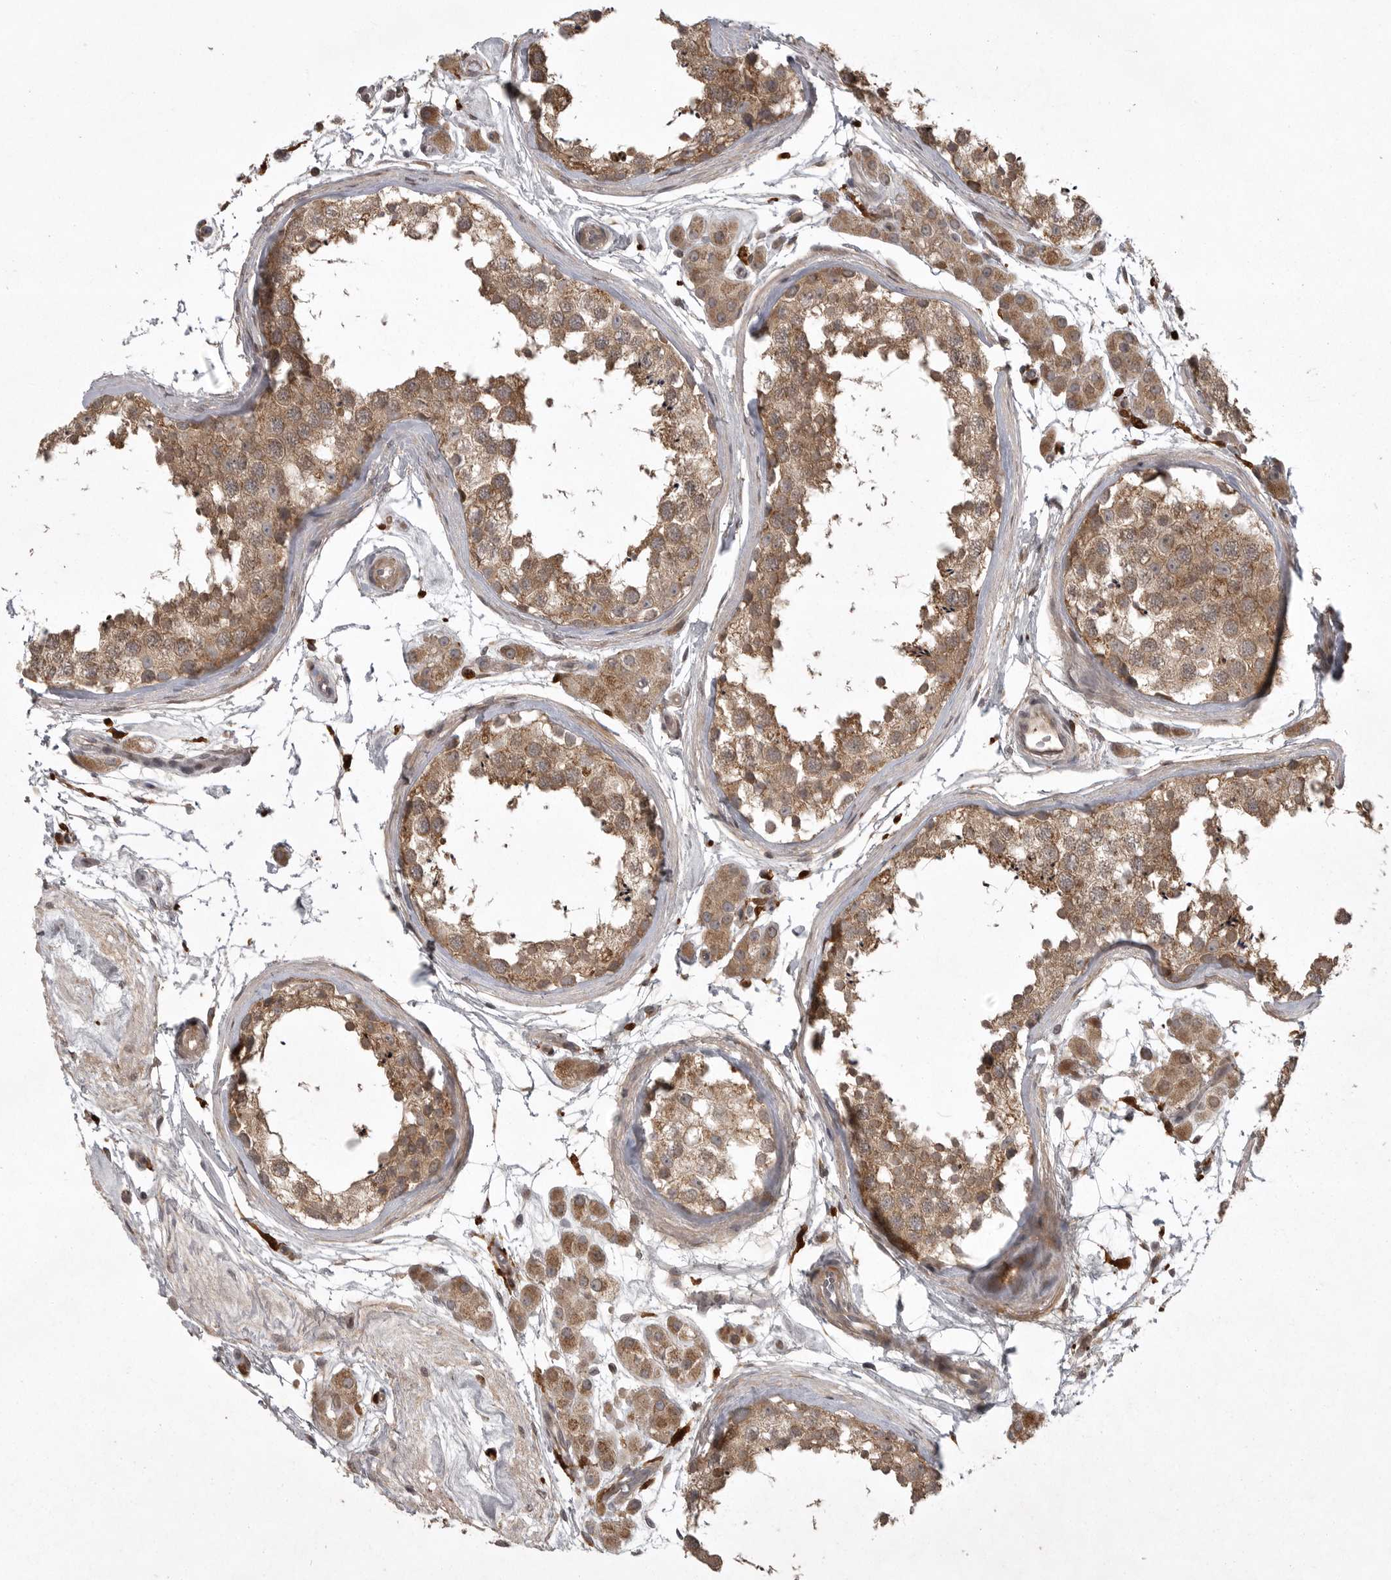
{"staining": {"intensity": "moderate", "quantity": ">75%", "location": "cytoplasmic/membranous"}, "tissue": "testis", "cell_type": "Cells in seminiferous ducts", "image_type": "normal", "snomed": [{"axis": "morphology", "description": "Normal tissue, NOS"}, {"axis": "topography", "description": "Testis"}], "caption": "Immunohistochemical staining of benign testis reveals >75% levels of moderate cytoplasmic/membranous protein expression in approximately >75% of cells in seminiferous ducts.", "gene": "GPR31", "patient": {"sex": "male", "age": 56}}